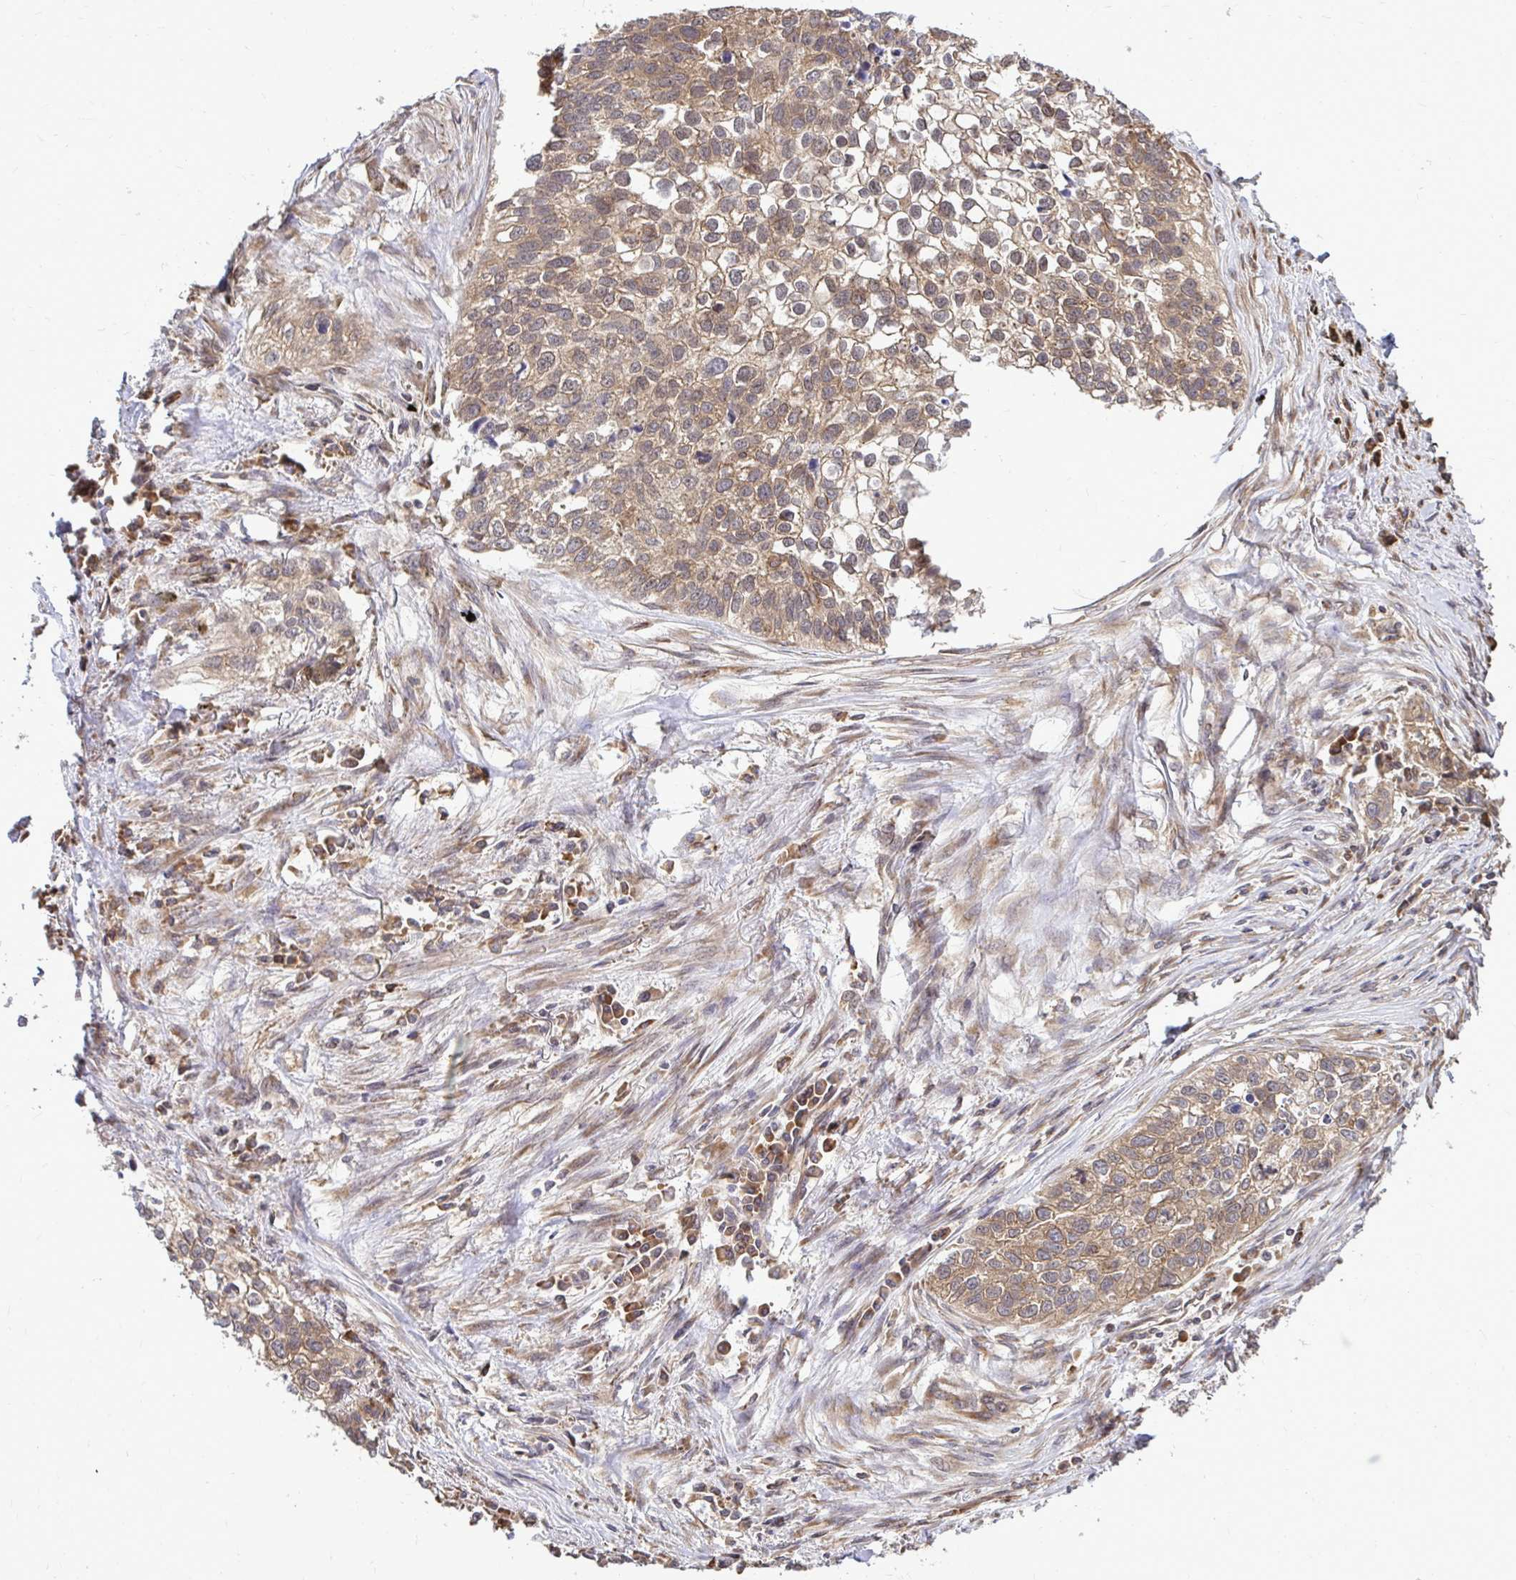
{"staining": {"intensity": "weak", "quantity": ">75%", "location": "cytoplasmic/membranous"}, "tissue": "lung cancer", "cell_type": "Tumor cells", "image_type": "cancer", "snomed": [{"axis": "morphology", "description": "Squamous cell carcinoma, NOS"}, {"axis": "topography", "description": "Lung"}], "caption": "Protein staining of squamous cell carcinoma (lung) tissue exhibits weak cytoplasmic/membranous expression in approximately >75% of tumor cells.", "gene": "FMR1", "patient": {"sex": "male", "age": 74}}